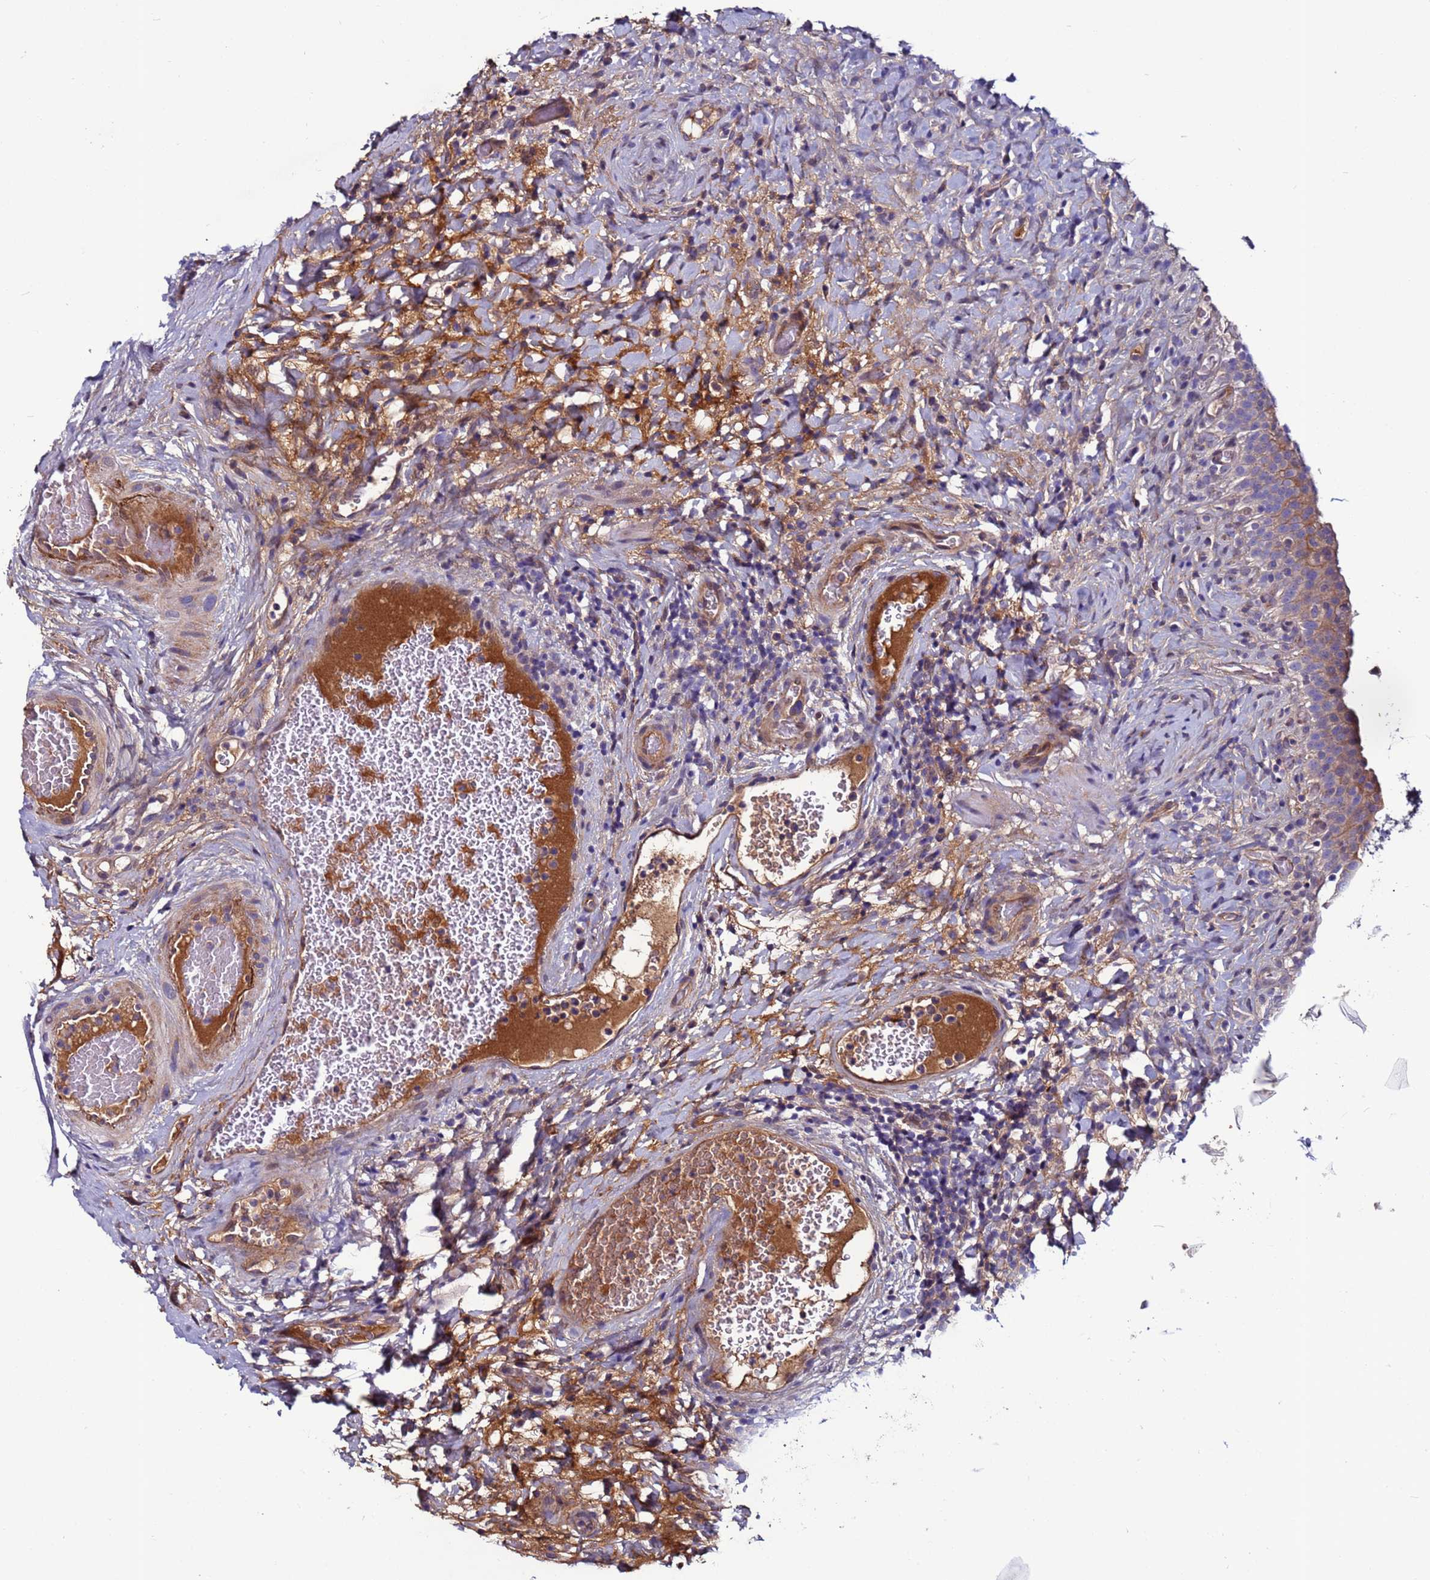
{"staining": {"intensity": "weak", "quantity": "25%-75%", "location": "cytoplasmic/membranous"}, "tissue": "urinary bladder", "cell_type": "Urothelial cells", "image_type": "normal", "snomed": [{"axis": "morphology", "description": "Normal tissue, NOS"}, {"axis": "morphology", "description": "Urothelial carcinoma, High grade"}, {"axis": "topography", "description": "Urinary bladder"}], "caption": "A micrograph of urinary bladder stained for a protein displays weak cytoplasmic/membranous brown staining in urothelial cells.", "gene": "C8G", "patient": {"sex": "female", "age": 60}}